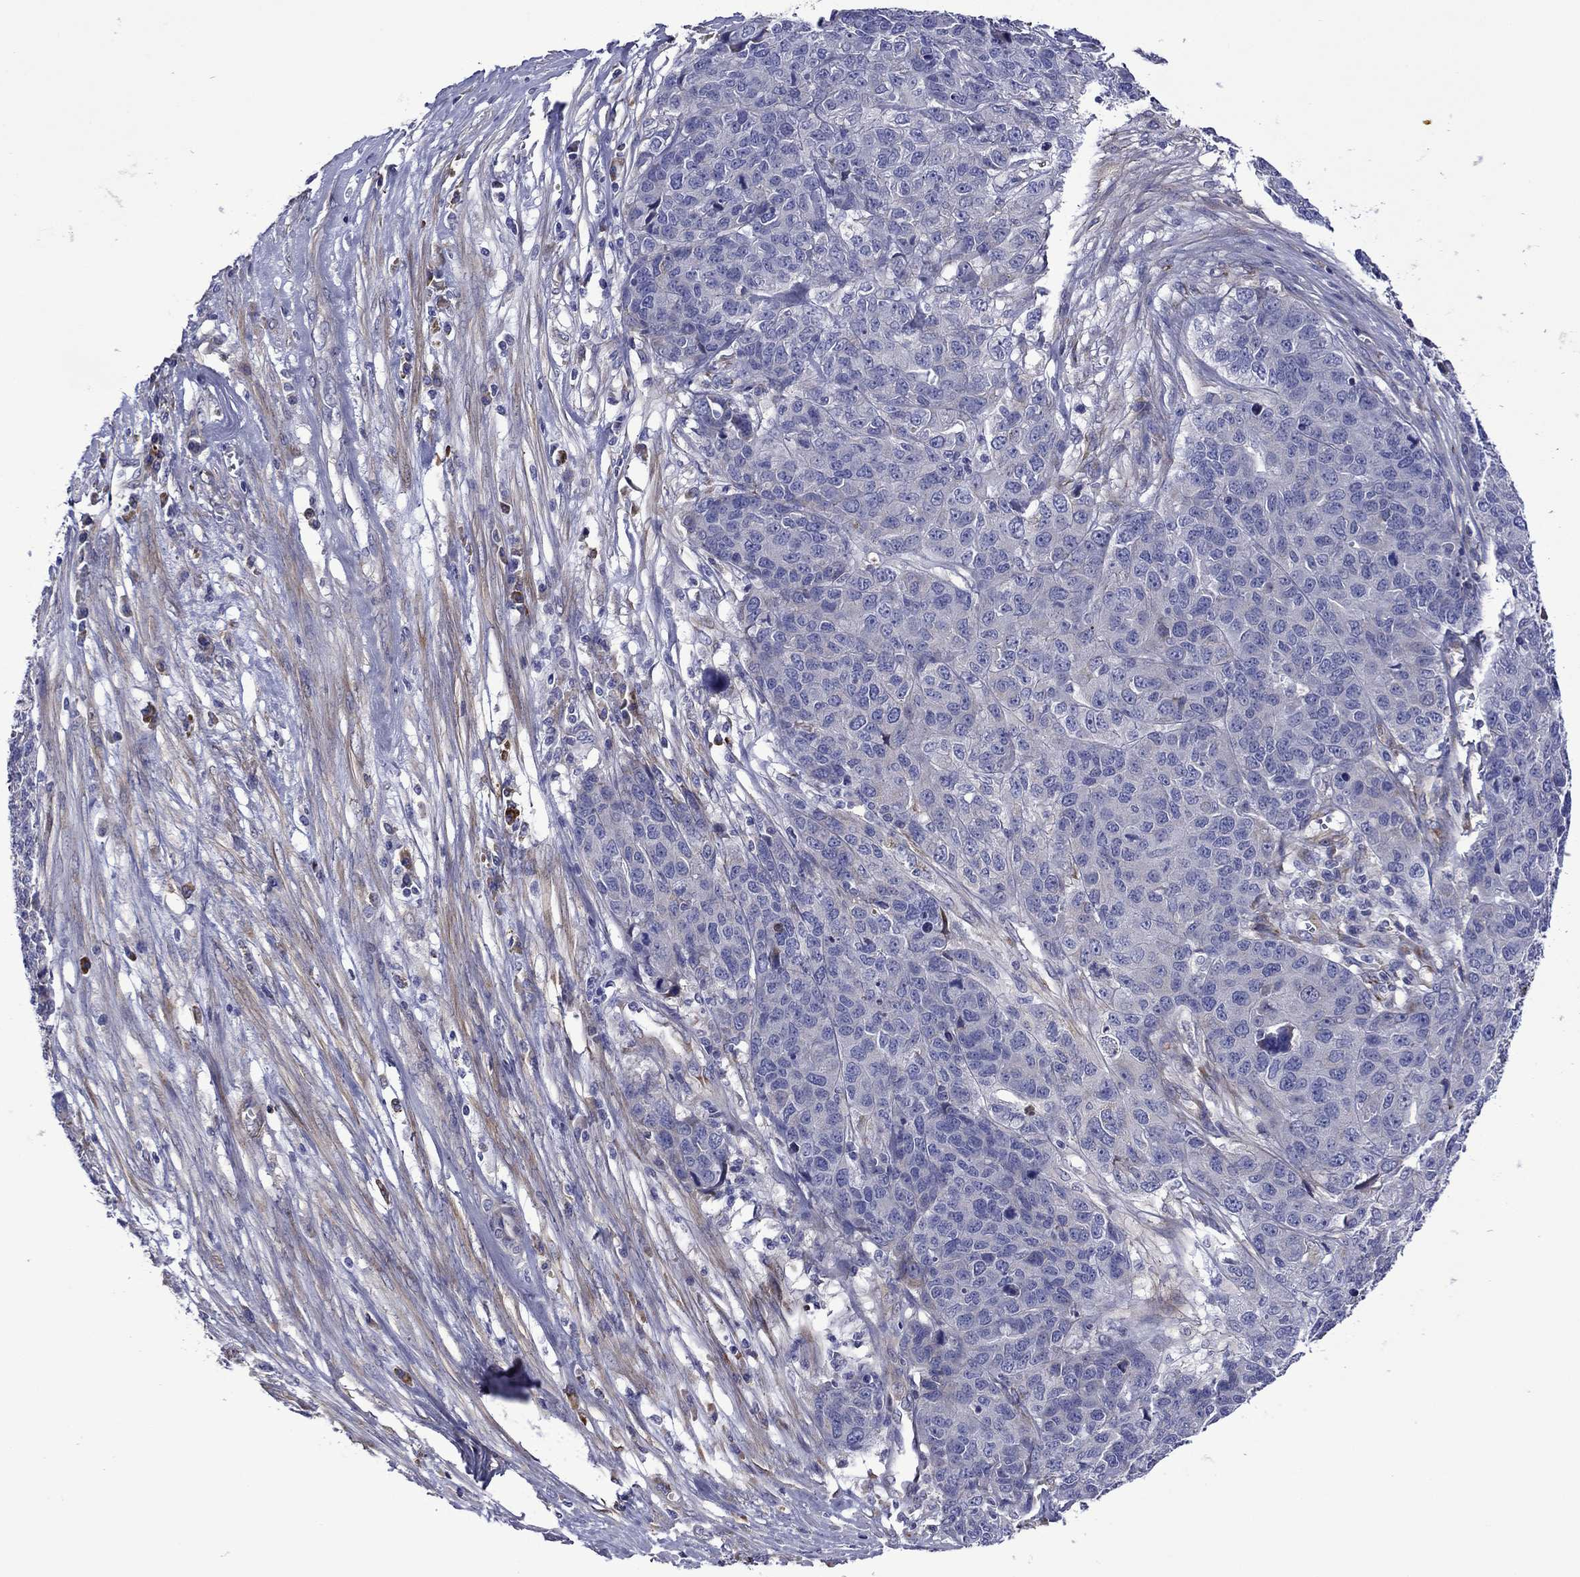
{"staining": {"intensity": "negative", "quantity": "none", "location": "none"}, "tissue": "ovarian cancer", "cell_type": "Tumor cells", "image_type": "cancer", "snomed": [{"axis": "morphology", "description": "Cystadenocarcinoma, serous, NOS"}, {"axis": "topography", "description": "Ovary"}], "caption": "Ovarian cancer was stained to show a protein in brown. There is no significant expression in tumor cells. The staining is performed using DAB (3,3'-diaminobenzidine) brown chromogen with nuclei counter-stained in using hematoxylin.", "gene": "HSPG2", "patient": {"sex": "female", "age": 87}}